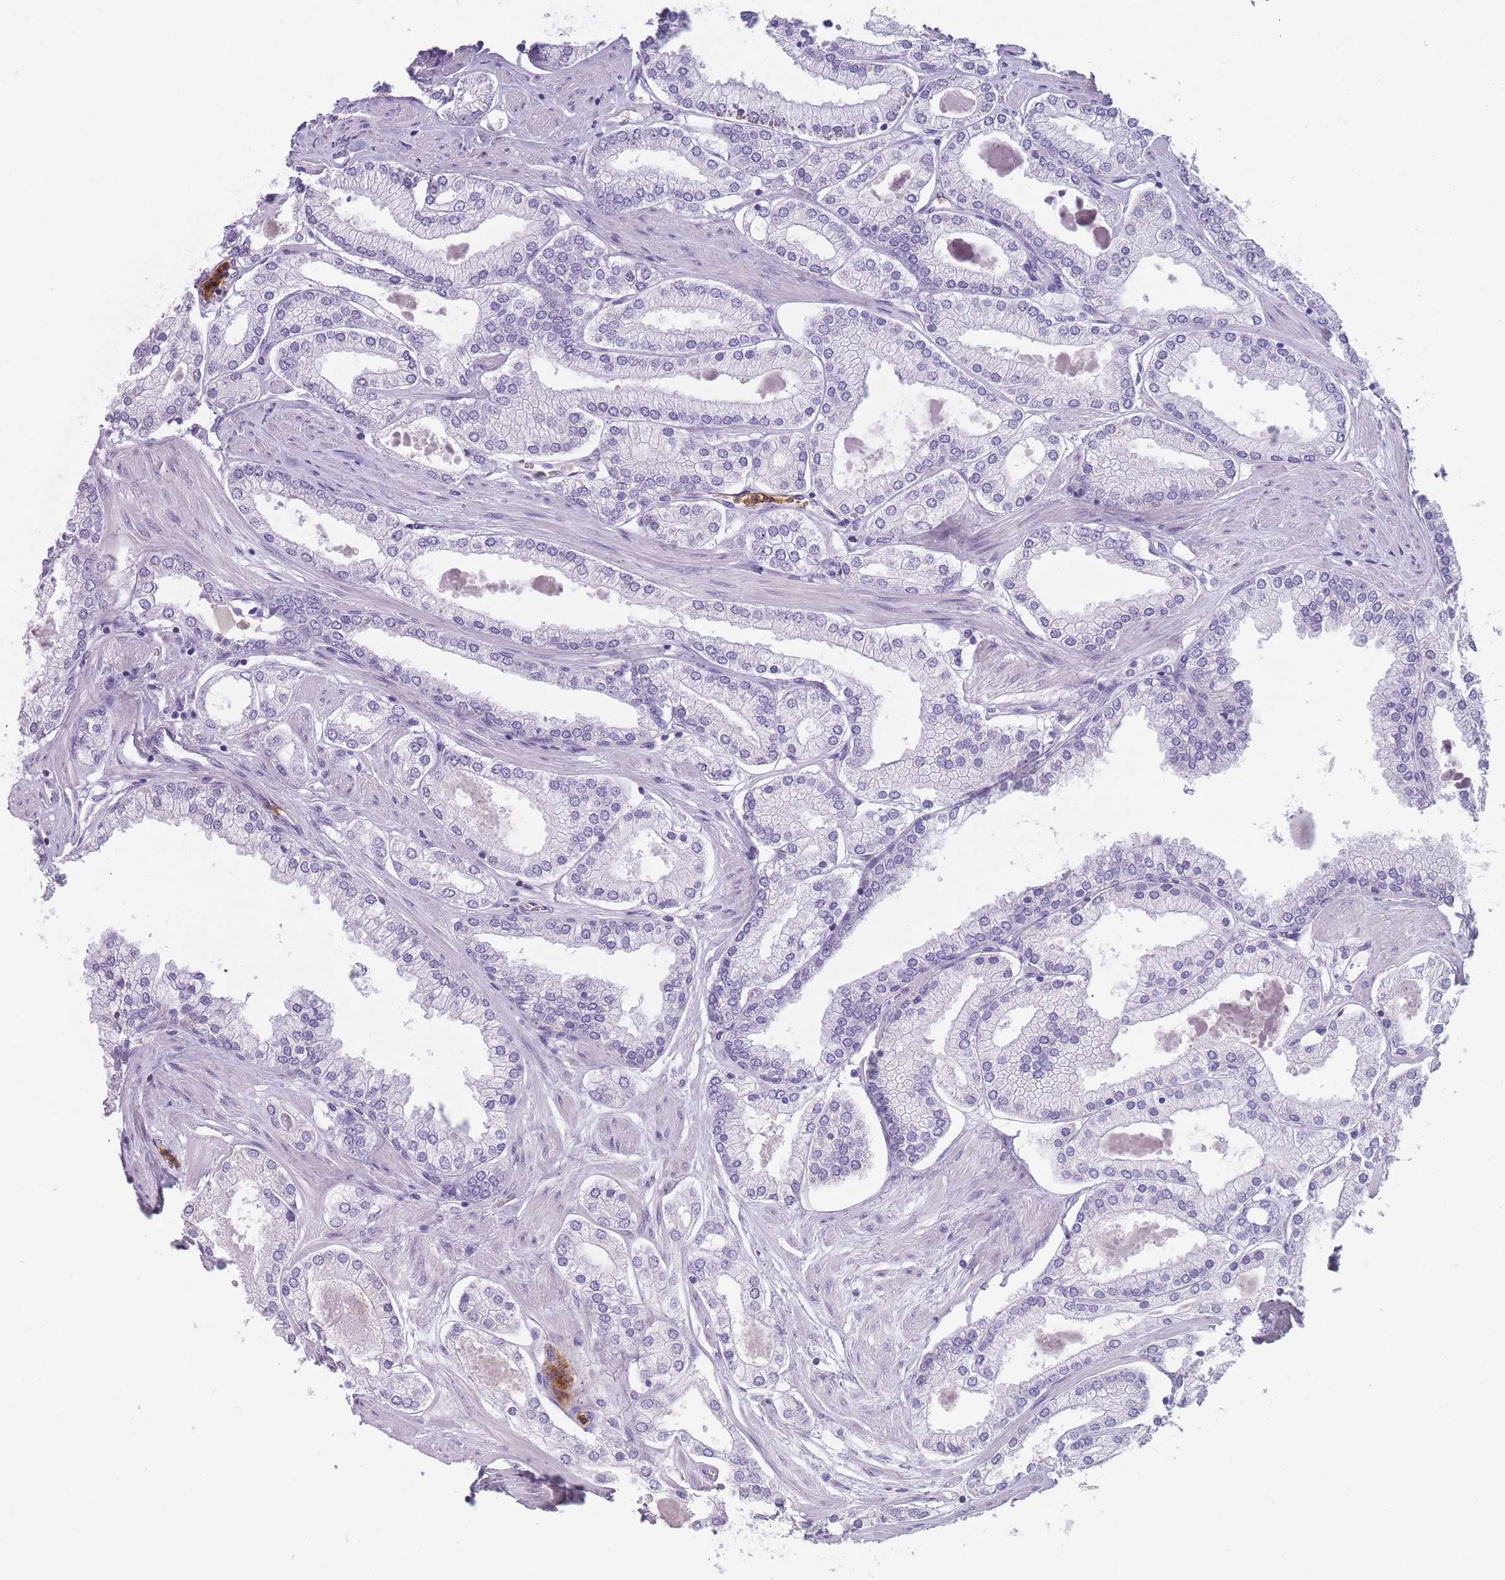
{"staining": {"intensity": "negative", "quantity": "none", "location": "none"}, "tissue": "prostate cancer", "cell_type": "Tumor cells", "image_type": "cancer", "snomed": [{"axis": "morphology", "description": "Adenocarcinoma, Low grade"}, {"axis": "topography", "description": "Prostate"}], "caption": "Immunohistochemical staining of prostate low-grade adenocarcinoma demonstrates no significant positivity in tumor cells.", "gene": "CR1L", "patient": {"sex": "male", "age": 42}}